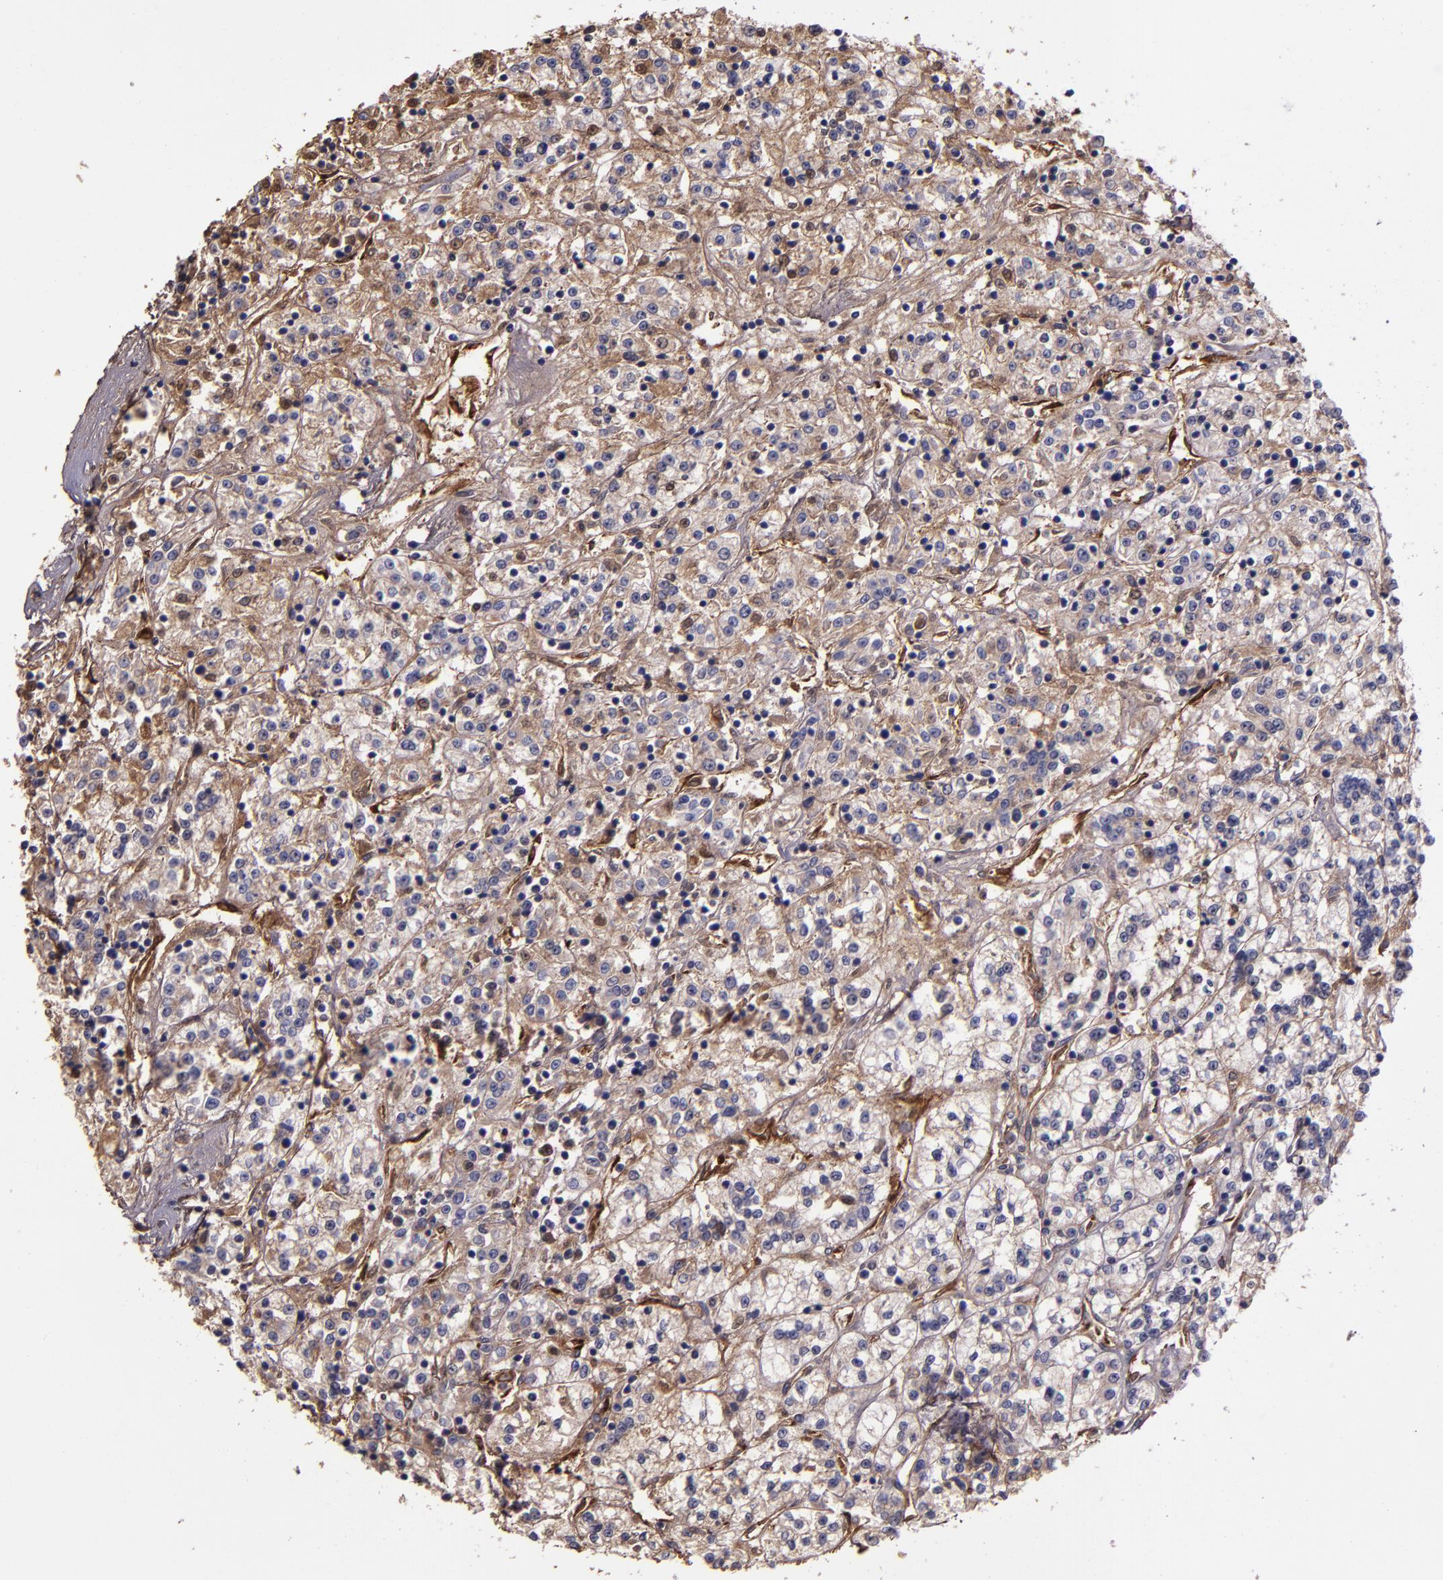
{"staining": {"intensity": "weak", "quantity": ">75%", "location": "cytoplasmic/membranous"}, "tissue": "renal cancer", "cell_type": "Tumor cells", "image_type": "cancer", "snomed": [{"axis": "morphology", "description": "Adenocarcinoma, NOS"}, {"axis": "topography", "description": "Kidney"}], "caption": "The micrograph displays immunohistochemical staining of renal adenocarcinoma. There is weak cytoplasmic/membranous expression is appreciated in about >75% of tumor cells. The protein of interest is shown in brown color, while the nuclei are stained blue.", "gene": "A2M", "patient": {"sex": "female", "age": 76}}